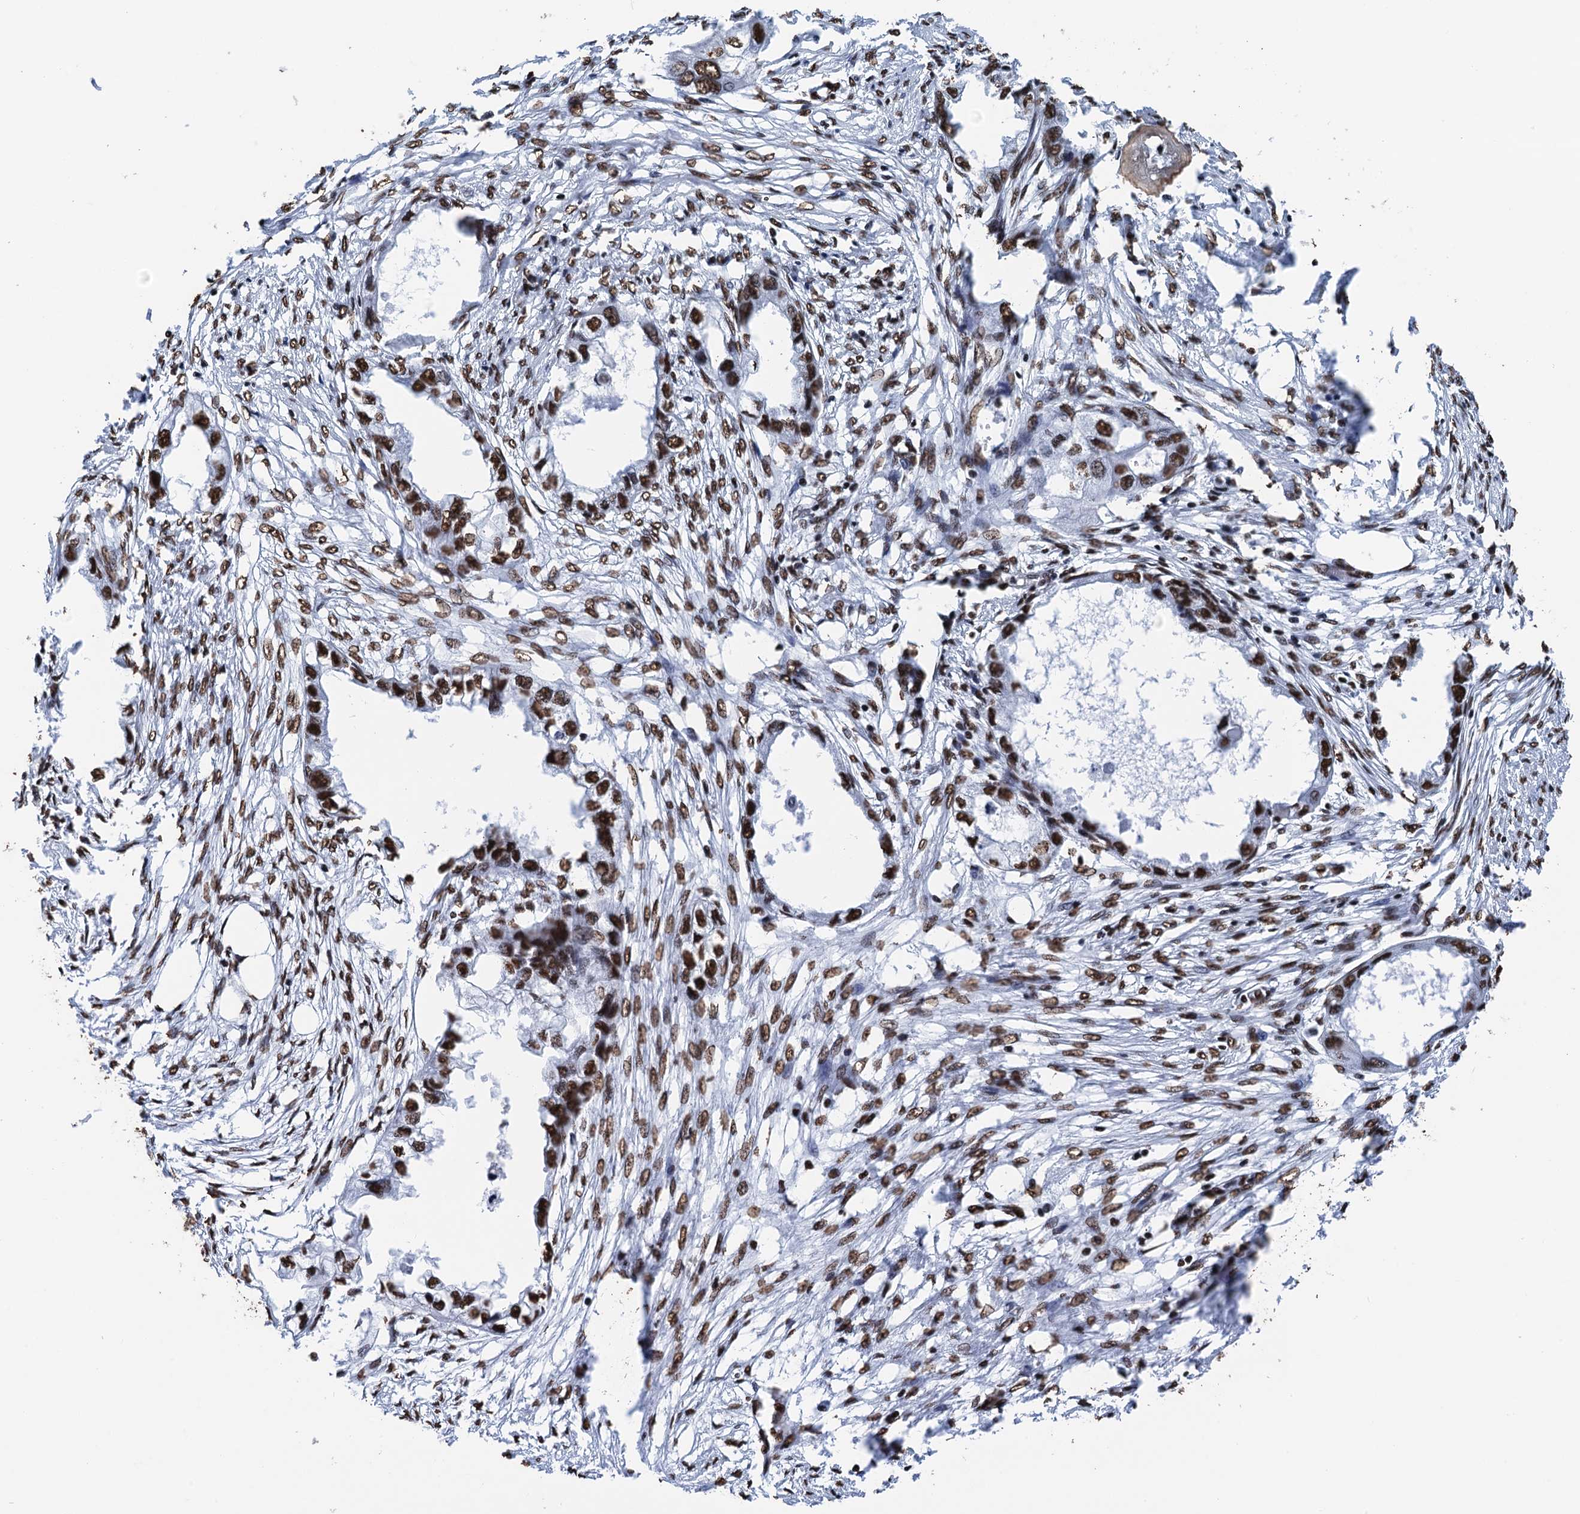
{"staining": {"intensity": "strong", "quantity": ">75%", "location": "nuclear"}, "tissue": "endometrial cancer", "cell_type": "Tumor cells", "image_type": "cancer", "snomed": [{"axis": "morphology", "description": "Adenocarcinoma, NOS"}, {"axis": "morphology", "description": "Adenocarcinoma, metastatic, NOS"}, {"axis": "topography", "description": "Adipose tissue"}, {"axis": "topography", "description": "Endometrium"}], "caption": "IHC photomicrograph of adenocarcinoma (endometrial) stained for a protein (brown), which exhibits high levels of strong nuclear expression in about >75% of tumor cells.", "gene": "UBA2", "patient": {"sex": "female", "age": 67}}